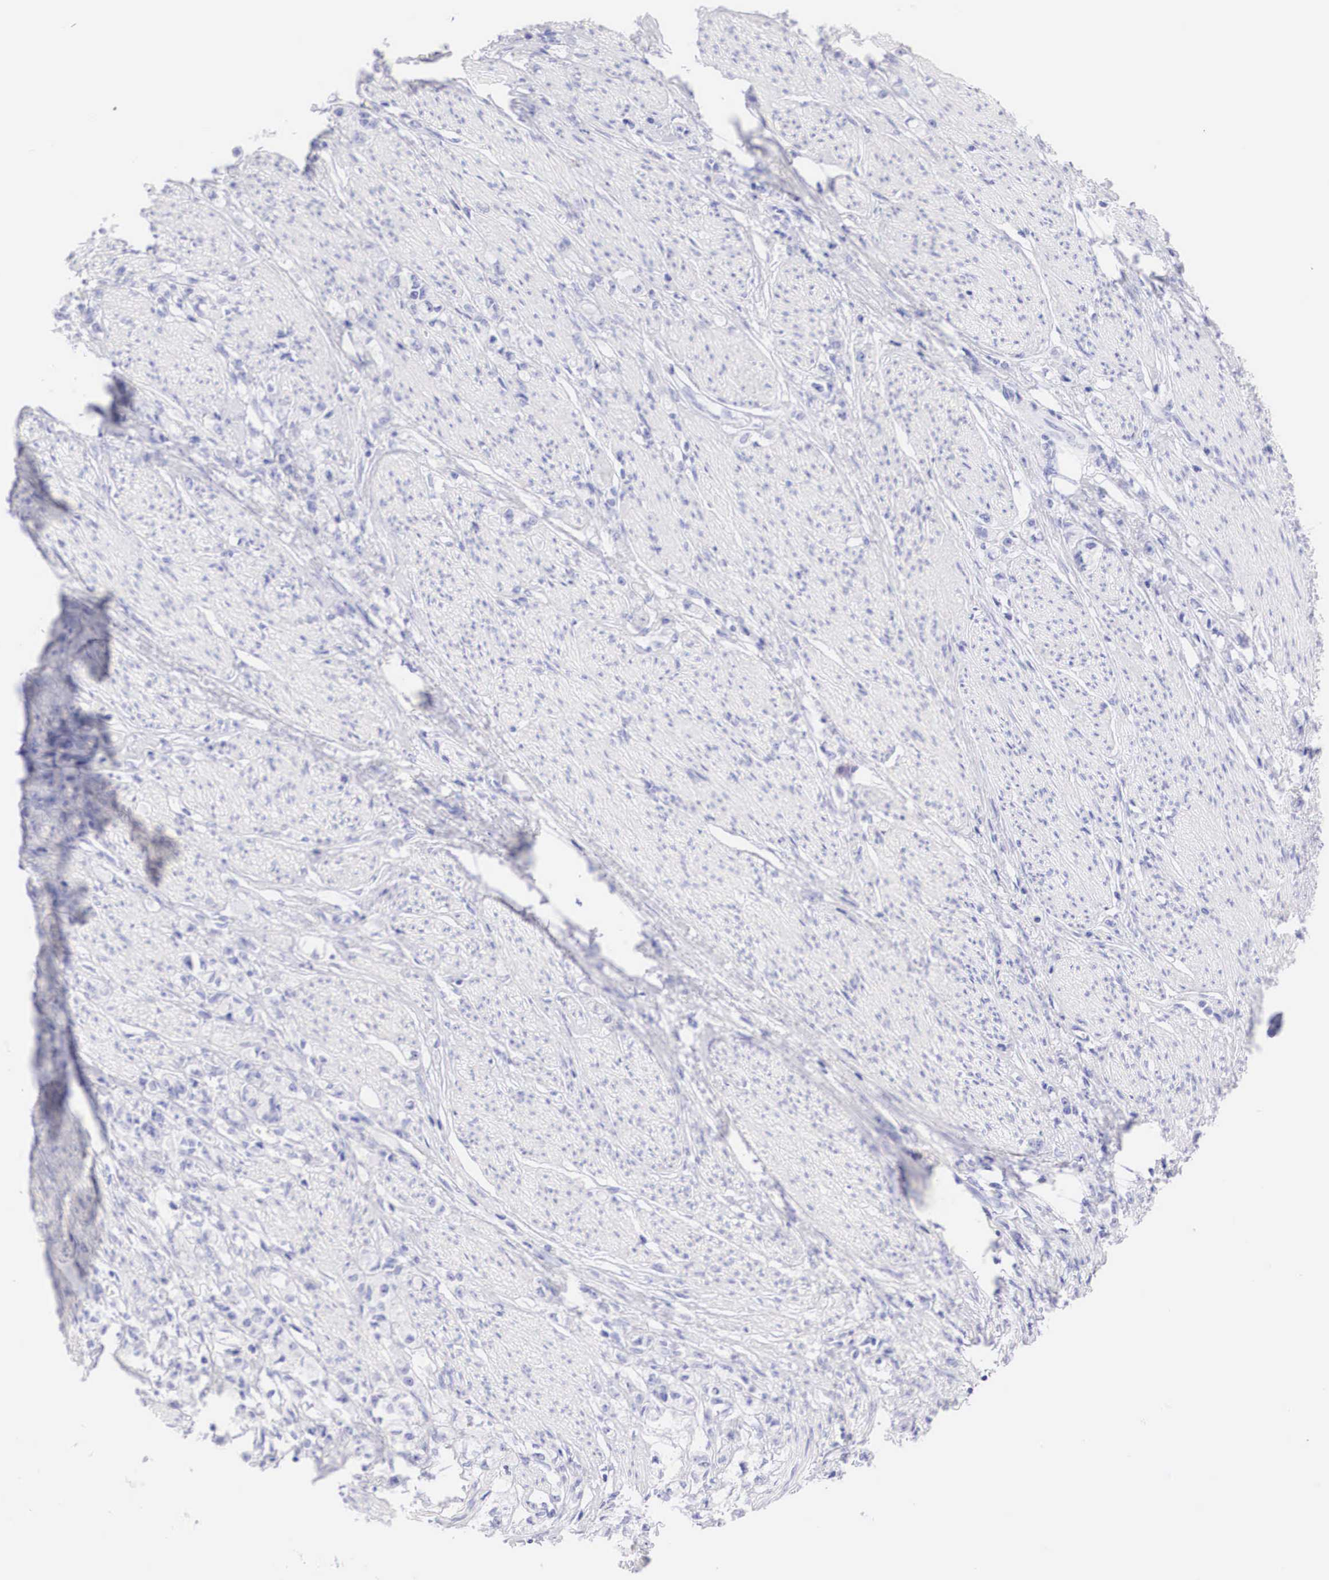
{"staining": {"intensity": "negative", "quantity": "none", "location": "none"}, "tissue": "stomach cancer", "cell_type": "Tumor cells", "image_type": "cancer", "snomed": [{"axis": "morphology", "description": "Adenocarcinoma, NOS"}, {"axis": "topography", "description": "Stomach"}], "caption": "Immunohistochemistry (IHC) micrograph of human stomach cancer (adenocarcinoma) stained for a protein (brown), which displays no staining in tumor cells.", "gene": "TYR", "patient": {"sex": "male", "age": 72}}